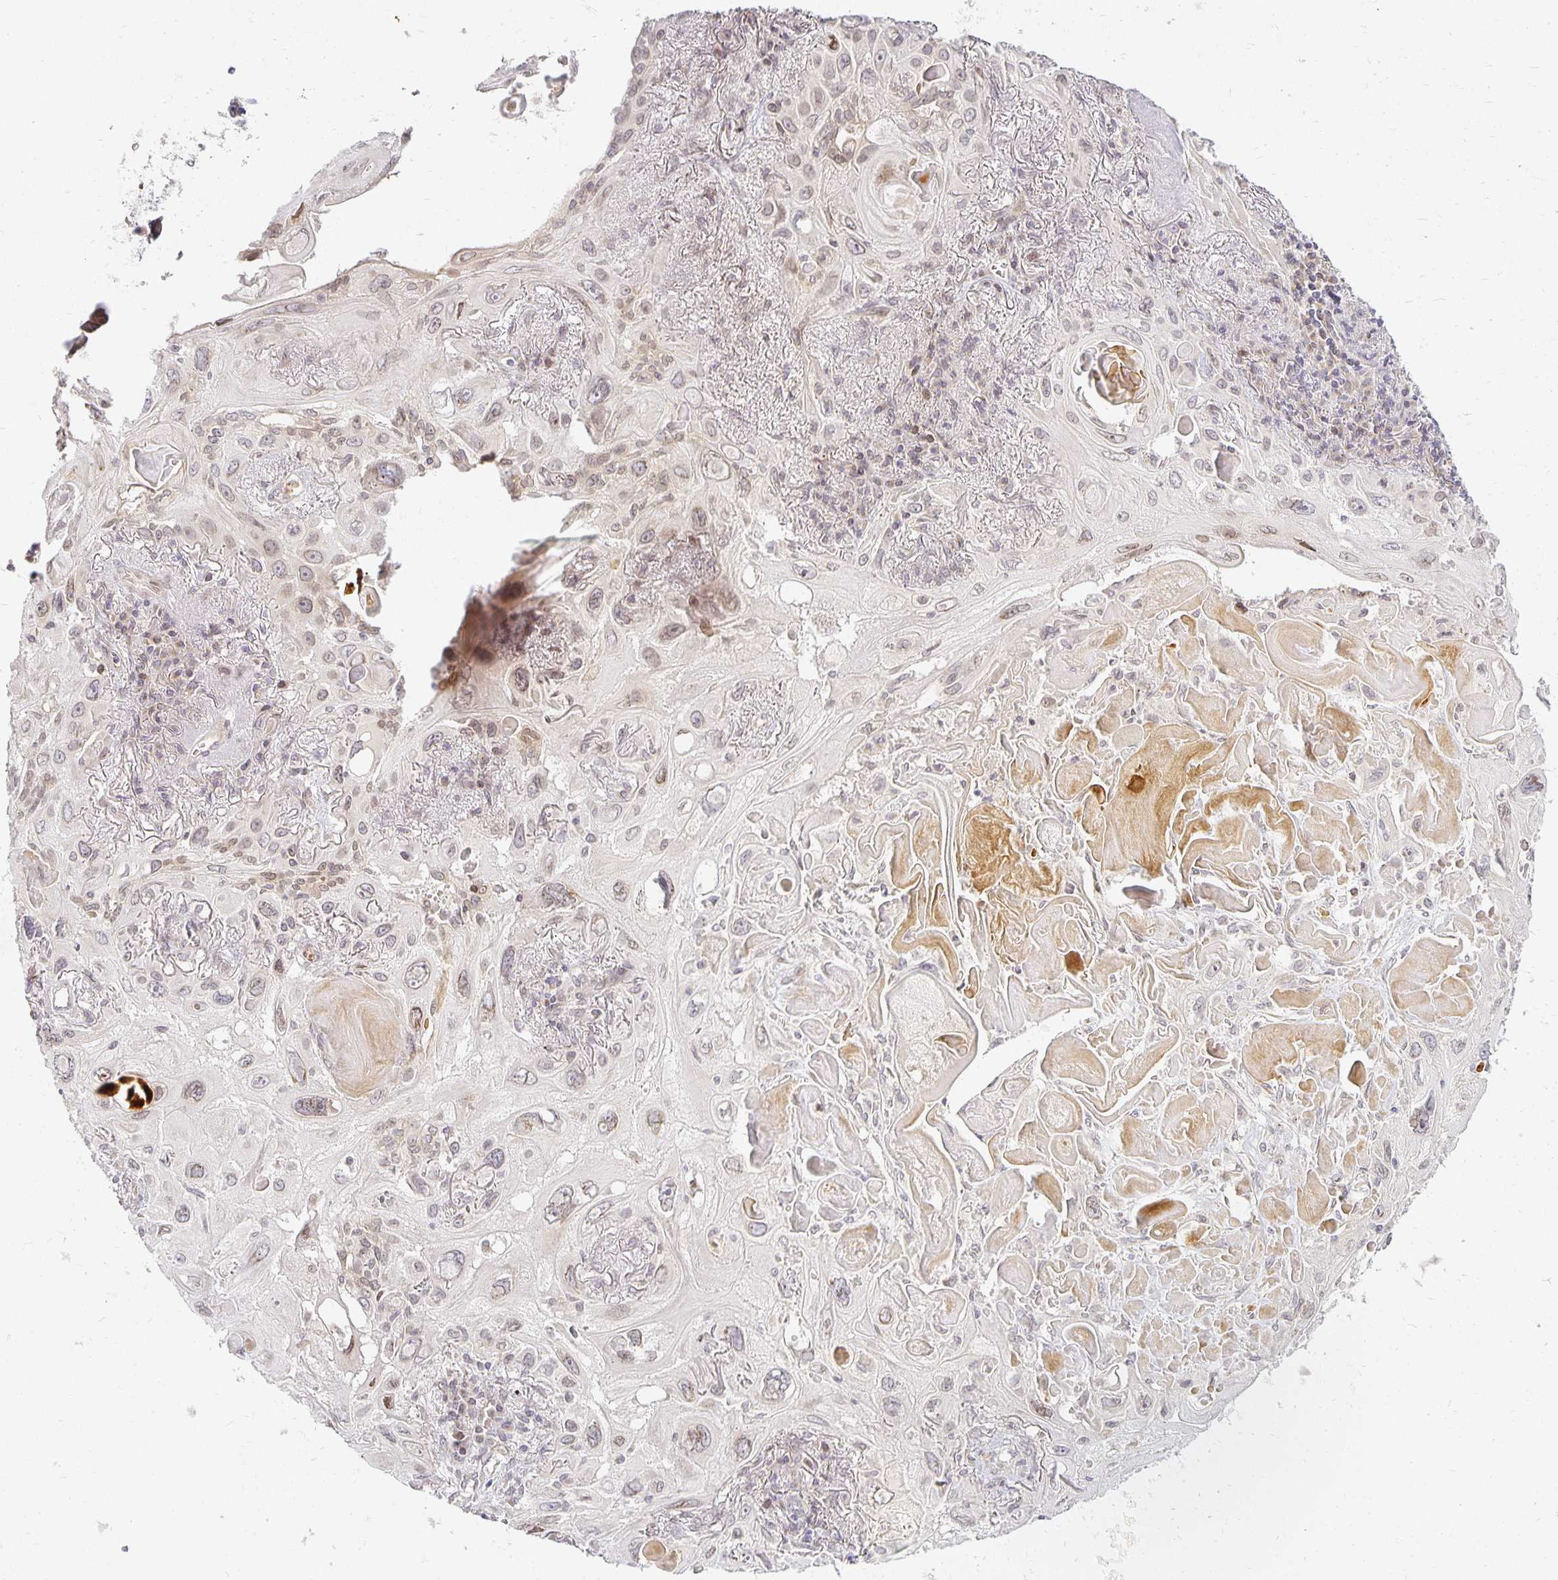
{"staining": {"intensity": "weak", "quantity": "25%-75%", "location": "nuclear"}, "tissue": "lung cancer", "cell_type": "Tumor cells", "image_type": "cancer", "snomed": [{"axis": "morphology", "description": "Squamous cell carcinoma, NOS"}, {"axis": "topography", "description": "Lung"}], "caption": "Approximately 25%-75% of tumor cells in lung cancer reveal weak nuclear protein staining as visualized by brown immunohistochemical staining.", "gene": "EHF", "patient": {"sex": "male", "age": 79}}